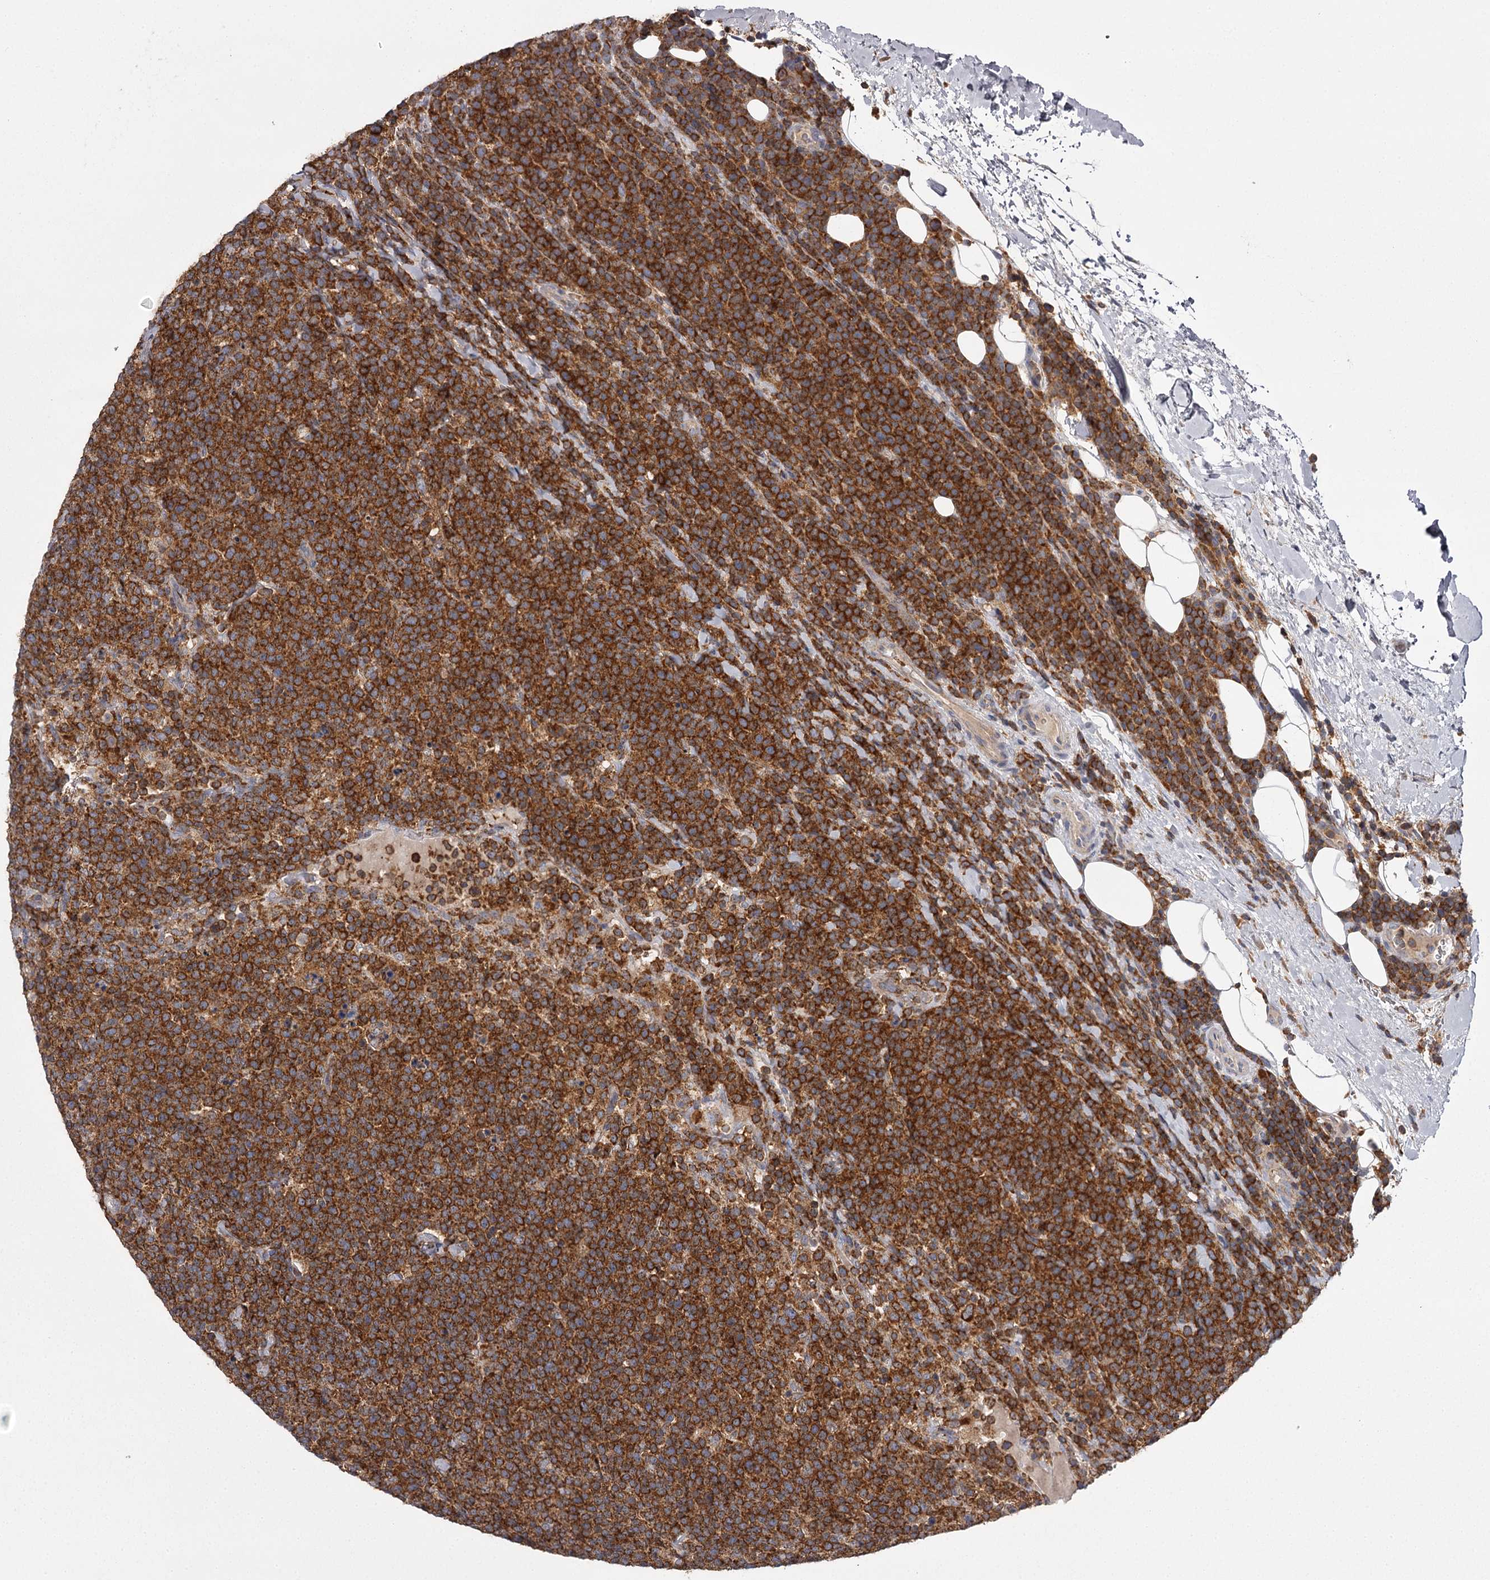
{"staining": {"intensity": "strong", "quantity": ">75%", "location": "cytoplasmic/membranous"}, "tissue": "lymphoma", "cell_type": "Tumor cells", "image_type": "cancer", "snomed": [{"axis": "morphology", "description": "Malignant lymphoma, non-Hodgkin's type, High grade"}, {"axis": "topography", "description": "Lymph node"}], "caption": "Immunohistochemical staining of lymphoma exhibits high levels of strong cytoplasmic/membranous expression in approximately >75% of tumor cells.", "gene": "RASSF6", "patient": {"sex": "male", "age": 61}}